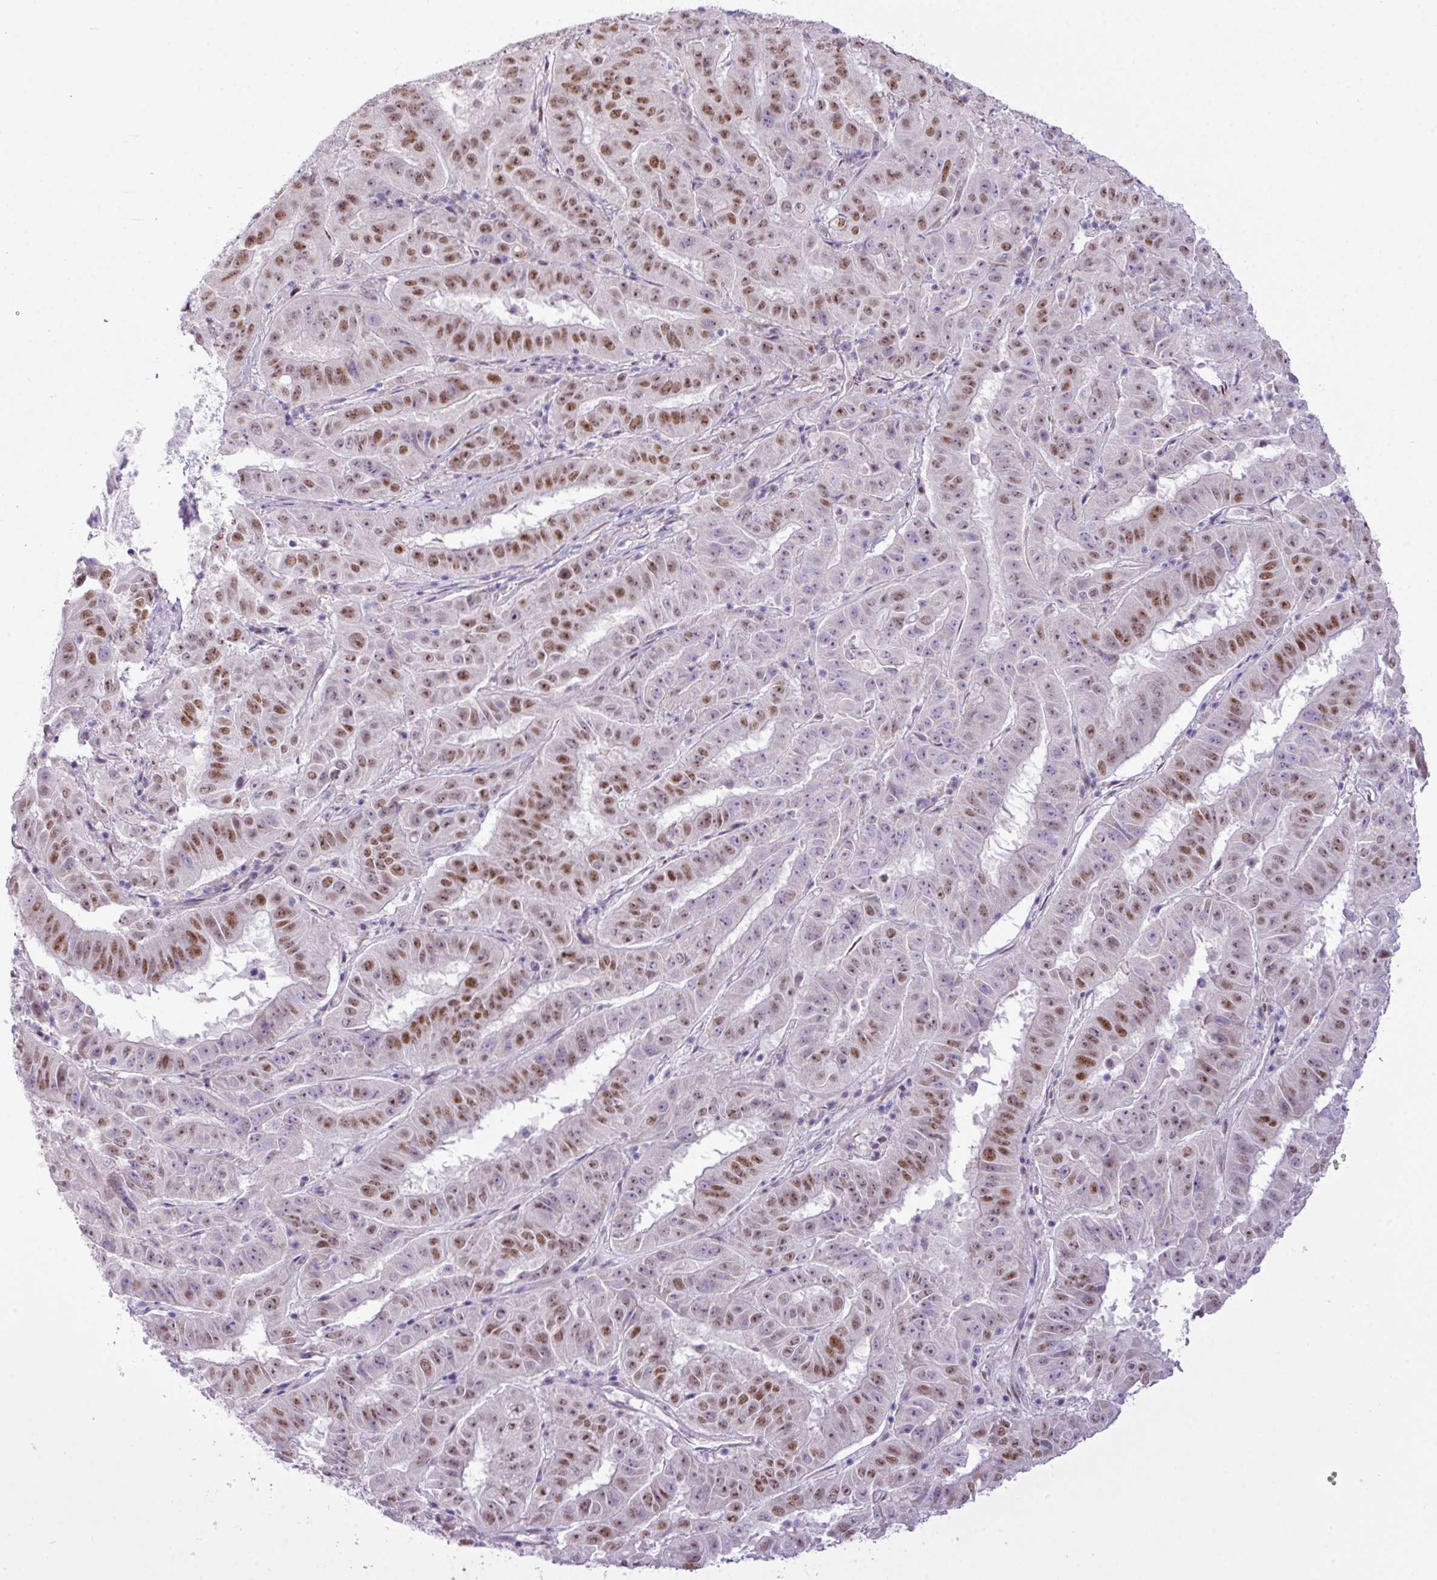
{"staining": {"intensity": "moderate", "quantity": ">75%", "location": "nuclear"}, "tissue": "pancreatic cancer", "cell_type": "Tumor cells", "image_type": "cancer", "snomed": [{"axis": "morphology", "description": "Adenocarcinoma, NOS"}, {"axis": "topography", "description": "Pancreas"}], "caption": "Approximately >75% of tumor cells in human pancreatic cancer (adenocarcinoma) exhibit moderate nuclear protein positivity as visualized by brown immunohistochemical staining.", "gene": "ELOA2", "patient": {"sex": "male", "age": 63}}